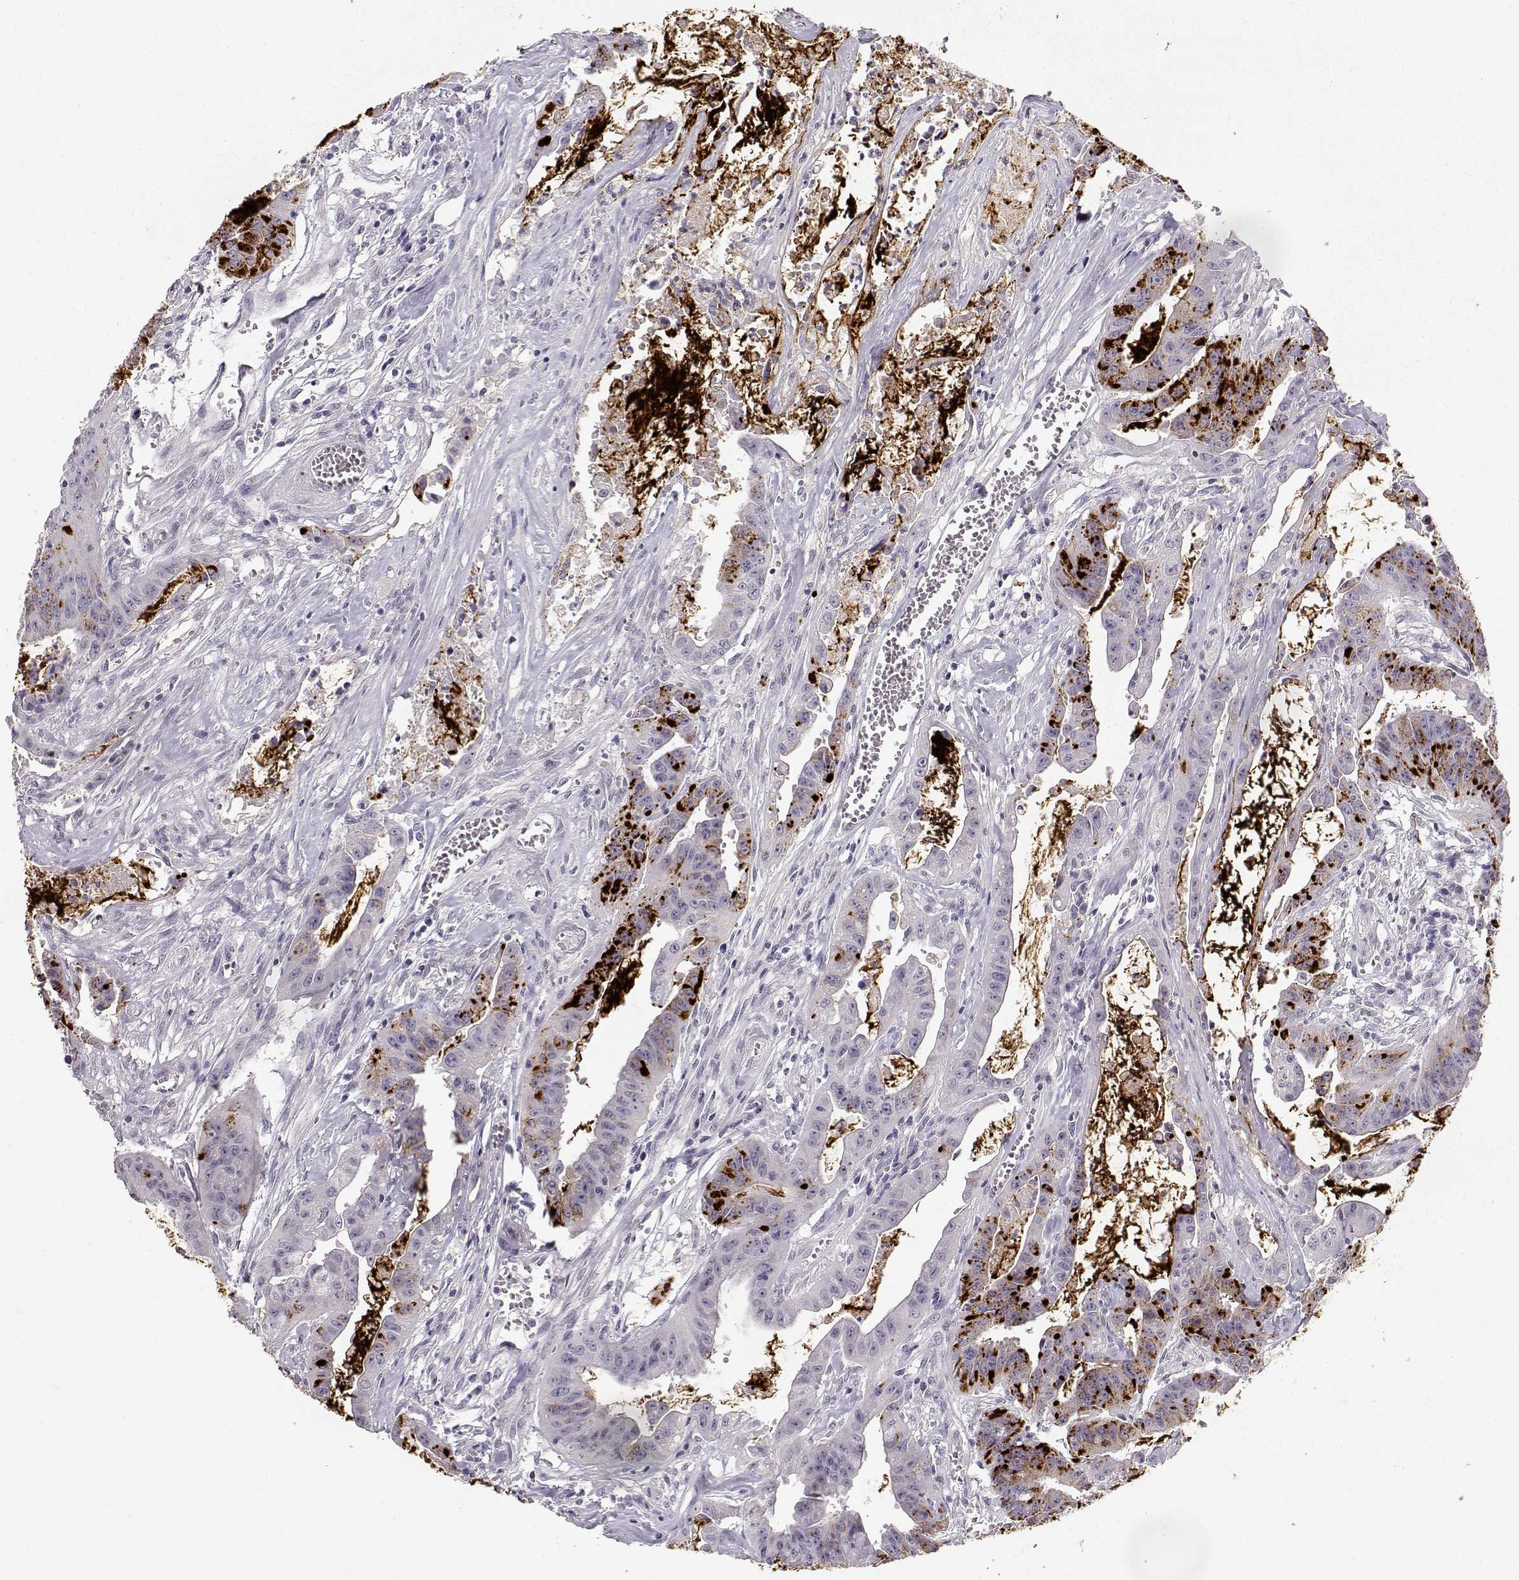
{"staining": {"intensity": "negative", "quantity": "none", "location": "none"}, "tissue": "colorectal cancer", "cell_type": "Tumor cells", "image_type": "cancer", "snomed": [{"axis": "morphology", "description": "Adenocarcinoma, NOS"}, {"axis": "topography", "description": "Colon"}], "caption": "This is an immunohistochemistry (IHC) image of human colorectal cancer (adenocarcinoma). There is no positivity in tumor cells.", "gene": "TPH2", "patient": {"sex": "male", "age": 33}}